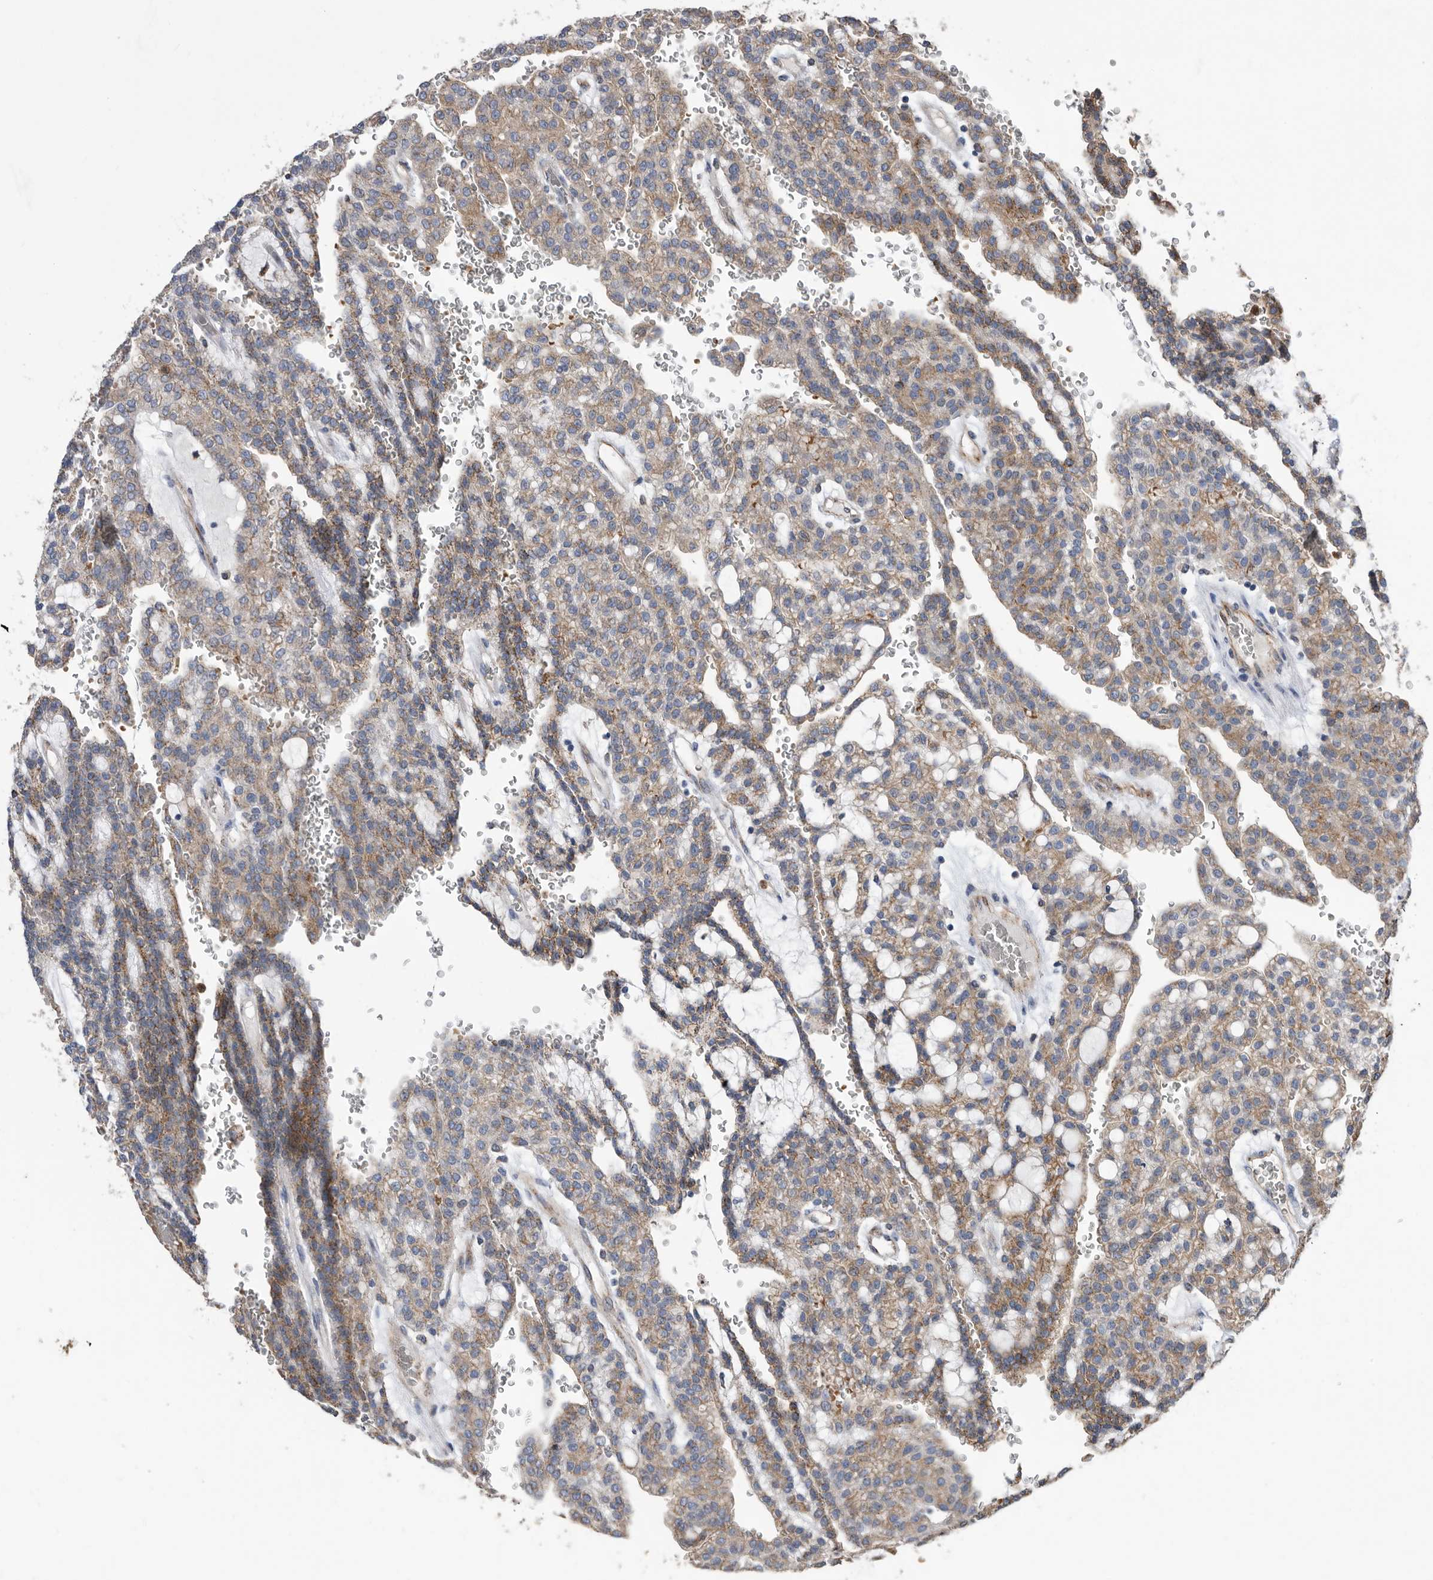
{"staining": {"intensity": "moderate", "quantity": ">75%", "location": "cytoplasmic/membranous"}, "tissue": "renal cancer", "cell_type": "Tumor cells", "image_type": "cancer", "snomed": [{"axis": "morphology", "description": "Adenocarcinoma, NOS"}, {"axis": "topography", "description": "Kidney"}], "caption": "Immunohistochemical staining of adenocarcinoma (renal) exhibits medium levels of moderate cytoplasmic/membranous expression in about >75% of tumor cells. The staining was performed using DAB to visualize the protein expression in brown, while the nuclei were stained in blue with hematoxylin (Magnification: 20x).", "gene": "CRISPLD2", "patient": {"sex": "male", "age": 63}}